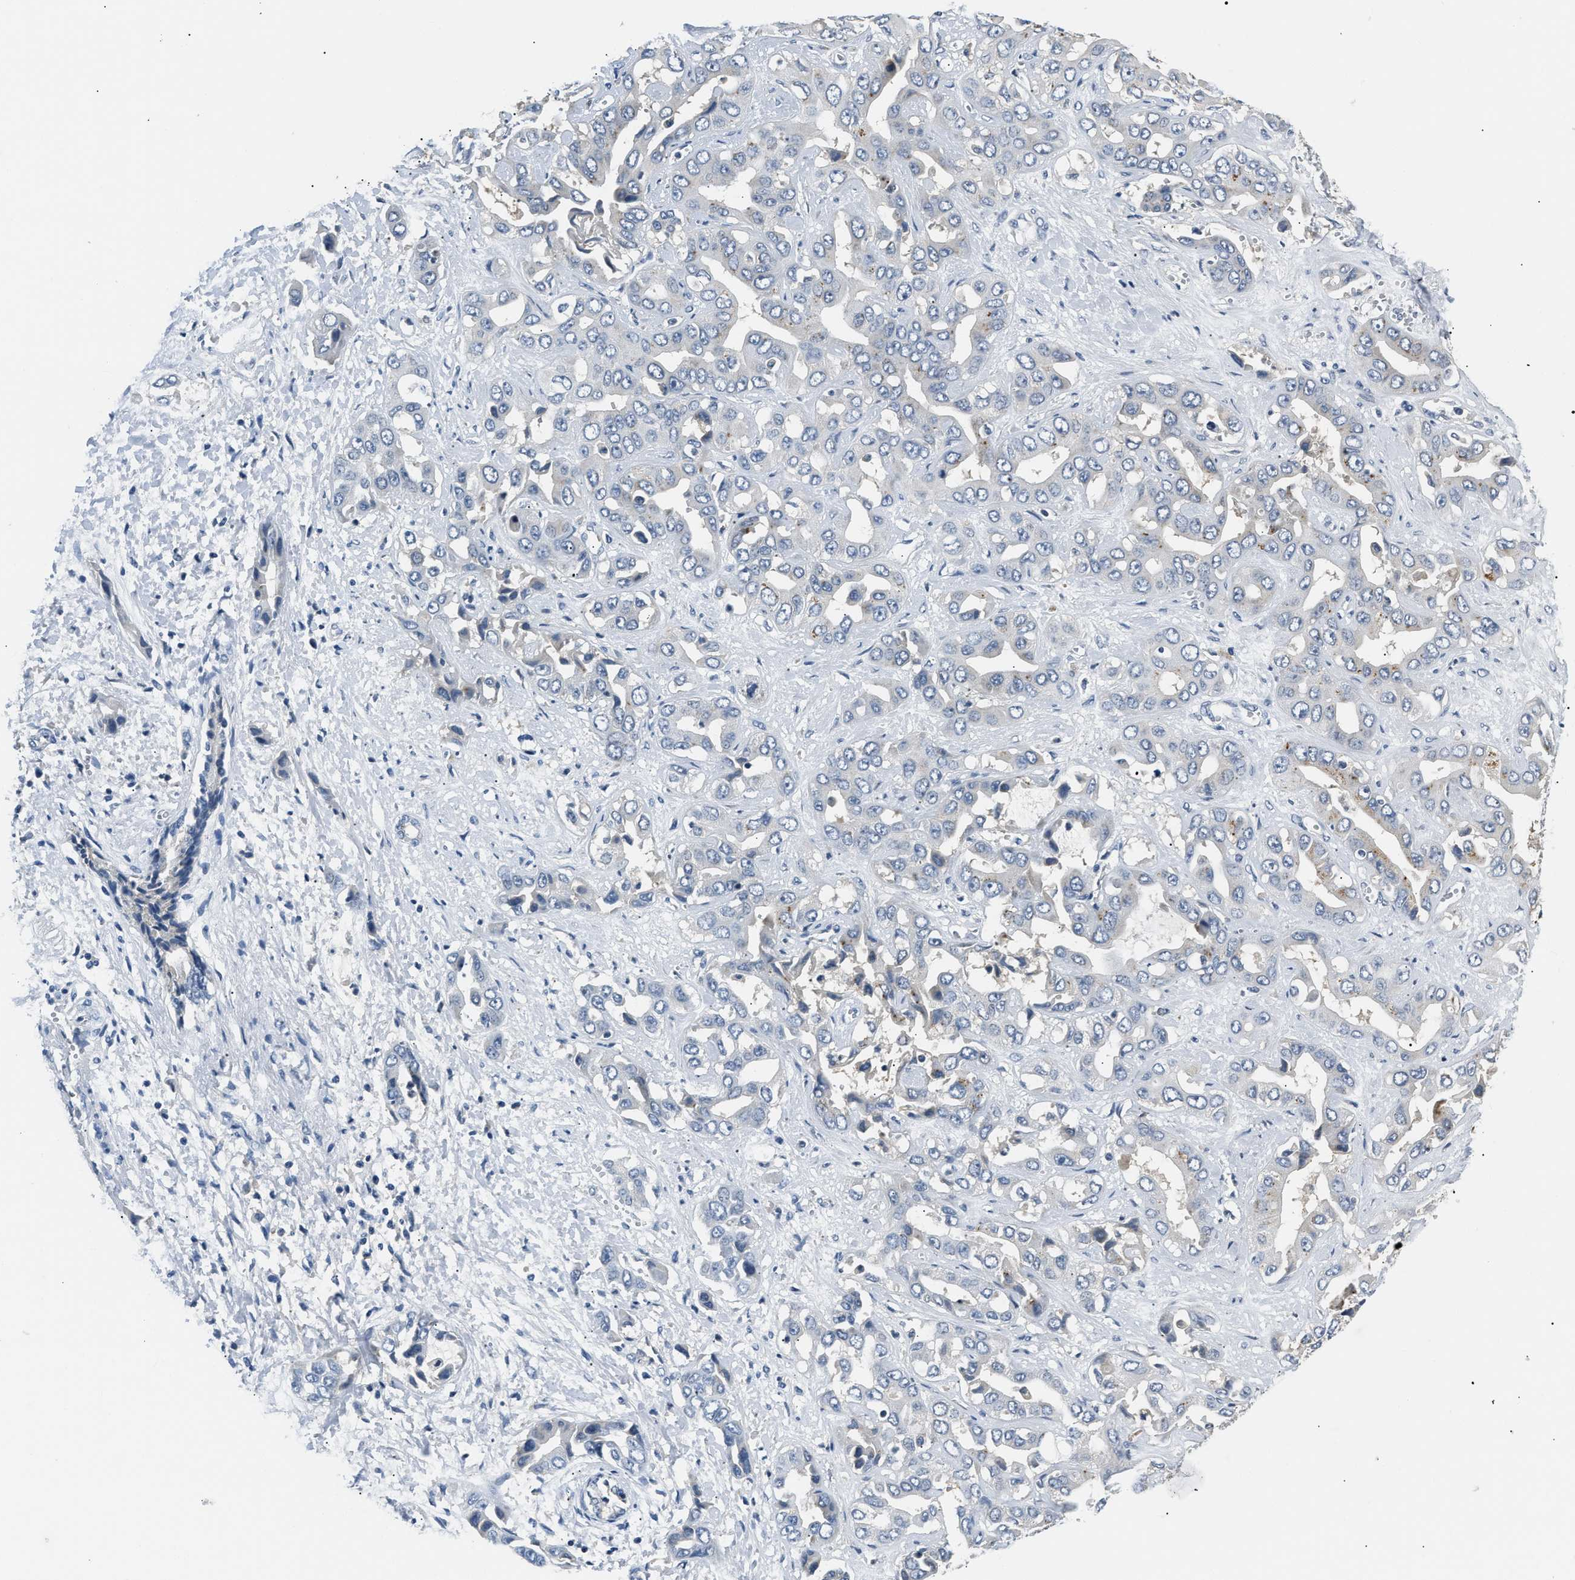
{"staining": {"intensity": "negative", "quantity": "none", "location": "none"}, "tissue": "liver cancer", "cell_type": "Tumor cells", "image_type": "cancer", "snomed": [{"axis": "morphology", "description": "Cholangiocarcinoma"}, {"axis": "topography", "description": "Liver"}], "caption": "Tumor cells are negative for brown protein staining in liver cholangiocarcinoma. Brightfield microscopy of IHC stained with DAB (brown) and hematoxylin (blue), captured at high magnification.", "gene": "INHA", "patient": {"sex": "female", "age": 52}}